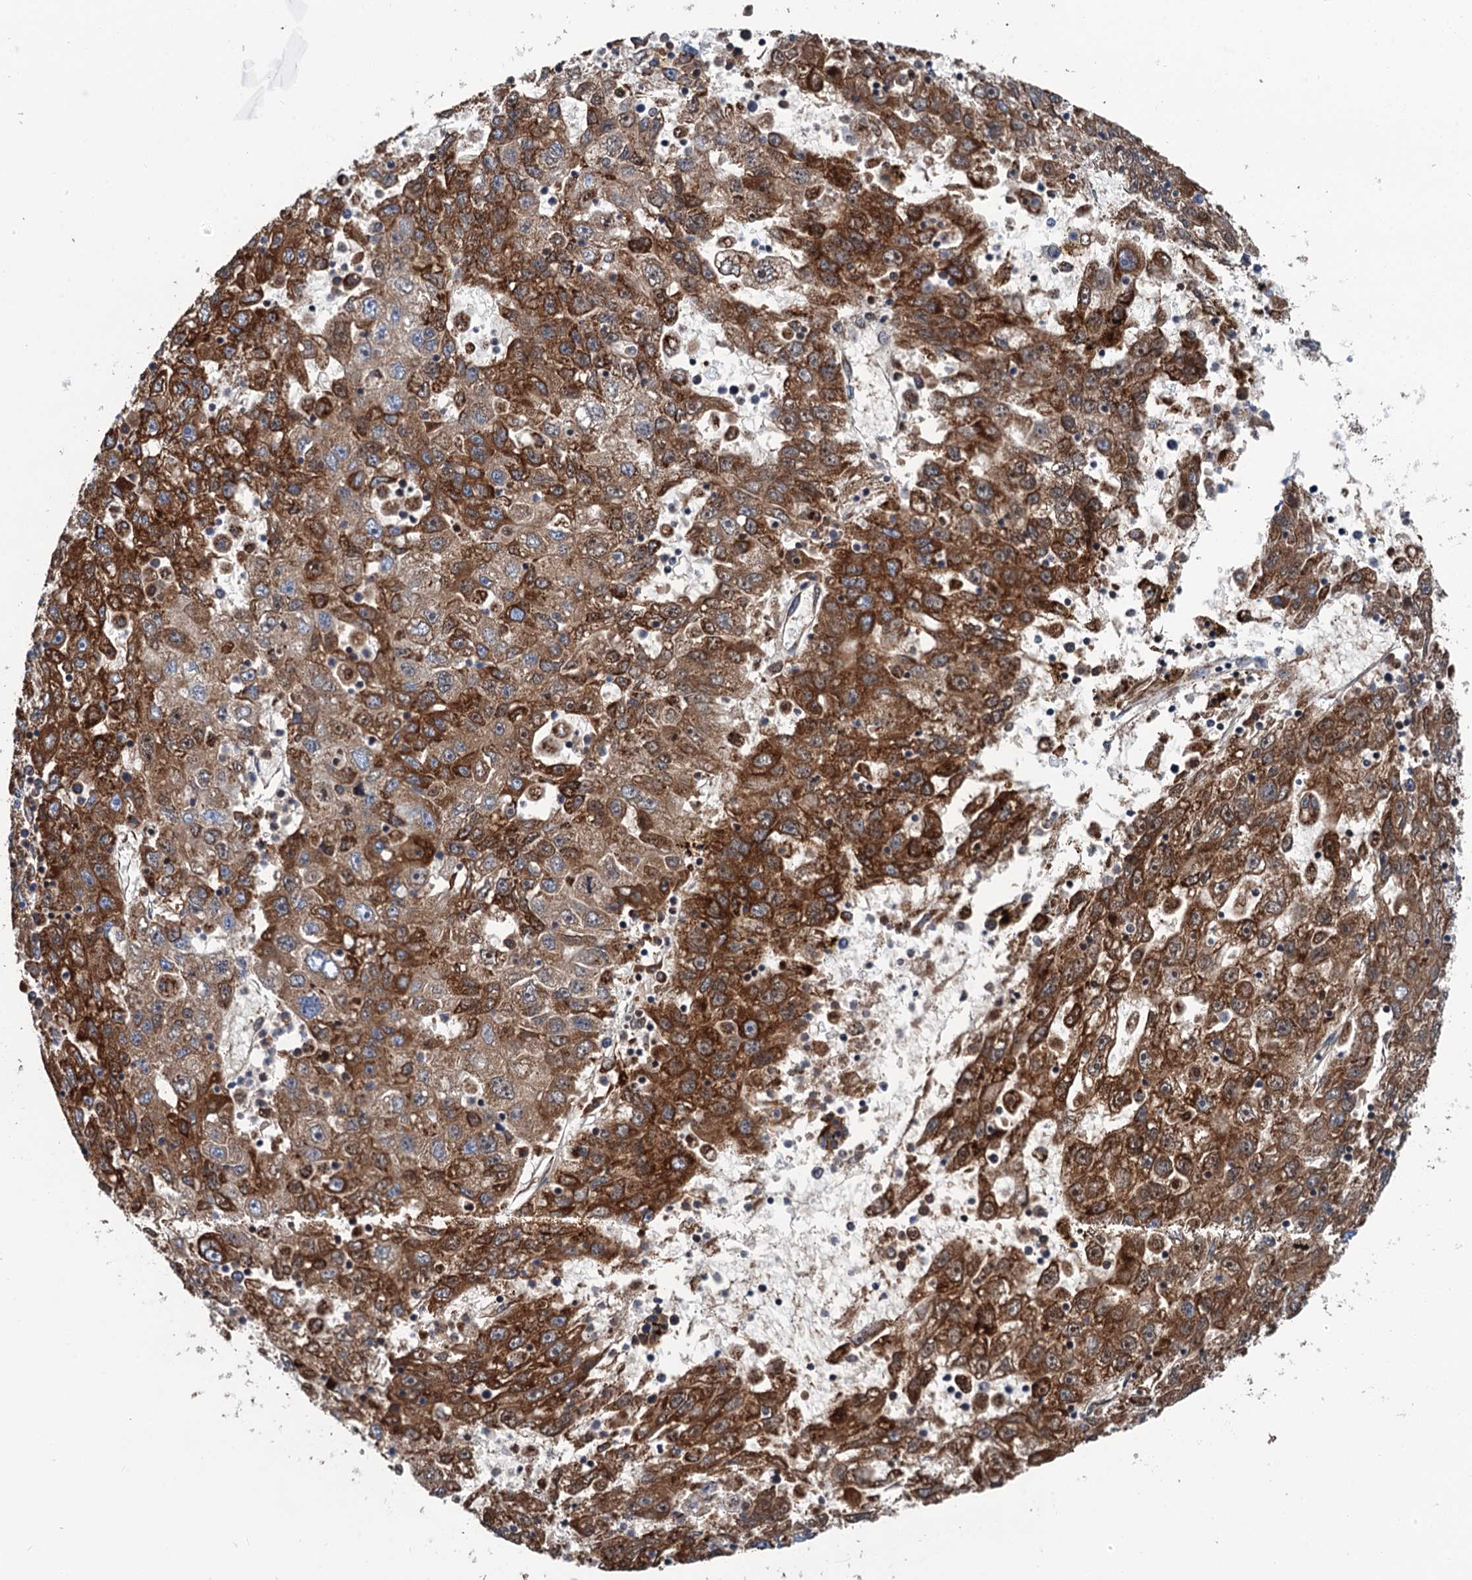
{"staining": {"intensity": "strong", "quantity": ">75%", "location": "cytoplasmic/membranous"}, "tissue": "liver cancer", "cell_type": "Tumor cells", "image_type": "cancer", "snomed": [{"axis": "morphology", "description": "Carcinoma, Hepatocellular, NOS"}, {"axis": "topography", "description": "Liver"}], "caption": "Brown immunohistochemical staining in human liver cancer (hepatocellular carcinoma) exhibits strong cytoplasmic/membranous expression in approximately >75% of tumor cells.", "gene": "IVD", "patient": {"sex": "male", "age": 49}}